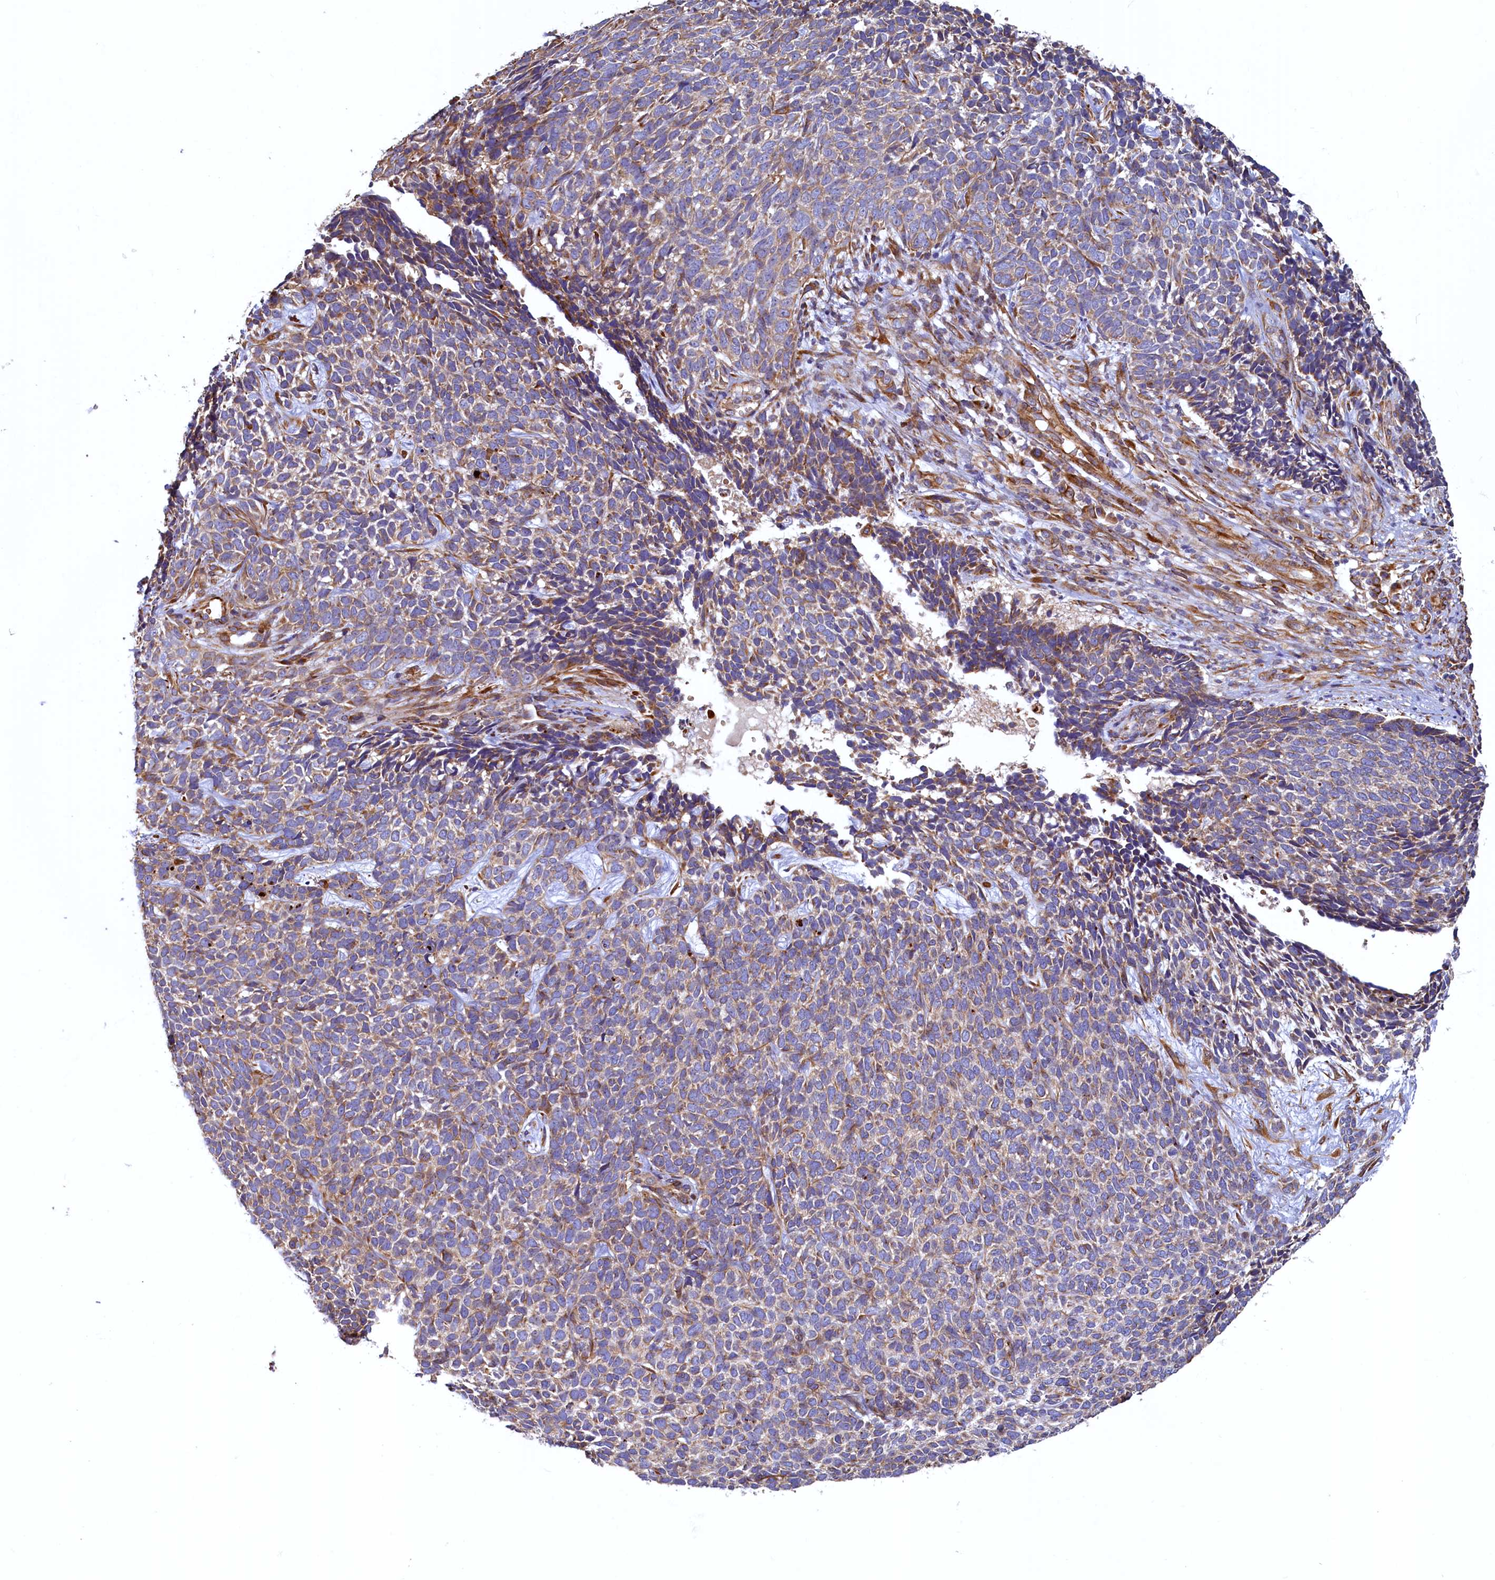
{"staining": {"intensity": "moderate", "quantity": "25%-75%", "location": "cytoplasmic/membranous"}, "tissue": "skin cancer", "cell_type": "Tumor cells", "image_type": "cancer", "snomed": [{"axis": "morphology", "description": "Basal cell carcinoma"}, {"axis": "topography", "description": "Skin"}], "caption": "Skin cancer (basal cell carcinoma) stained with a brown dye demonstrates moderate cytoplasmic/membranous positive positivity in approximately 25%-75% of tumor cells.", "gene": "LRRC57", "patient": {"sex": "female", "age": 84}}